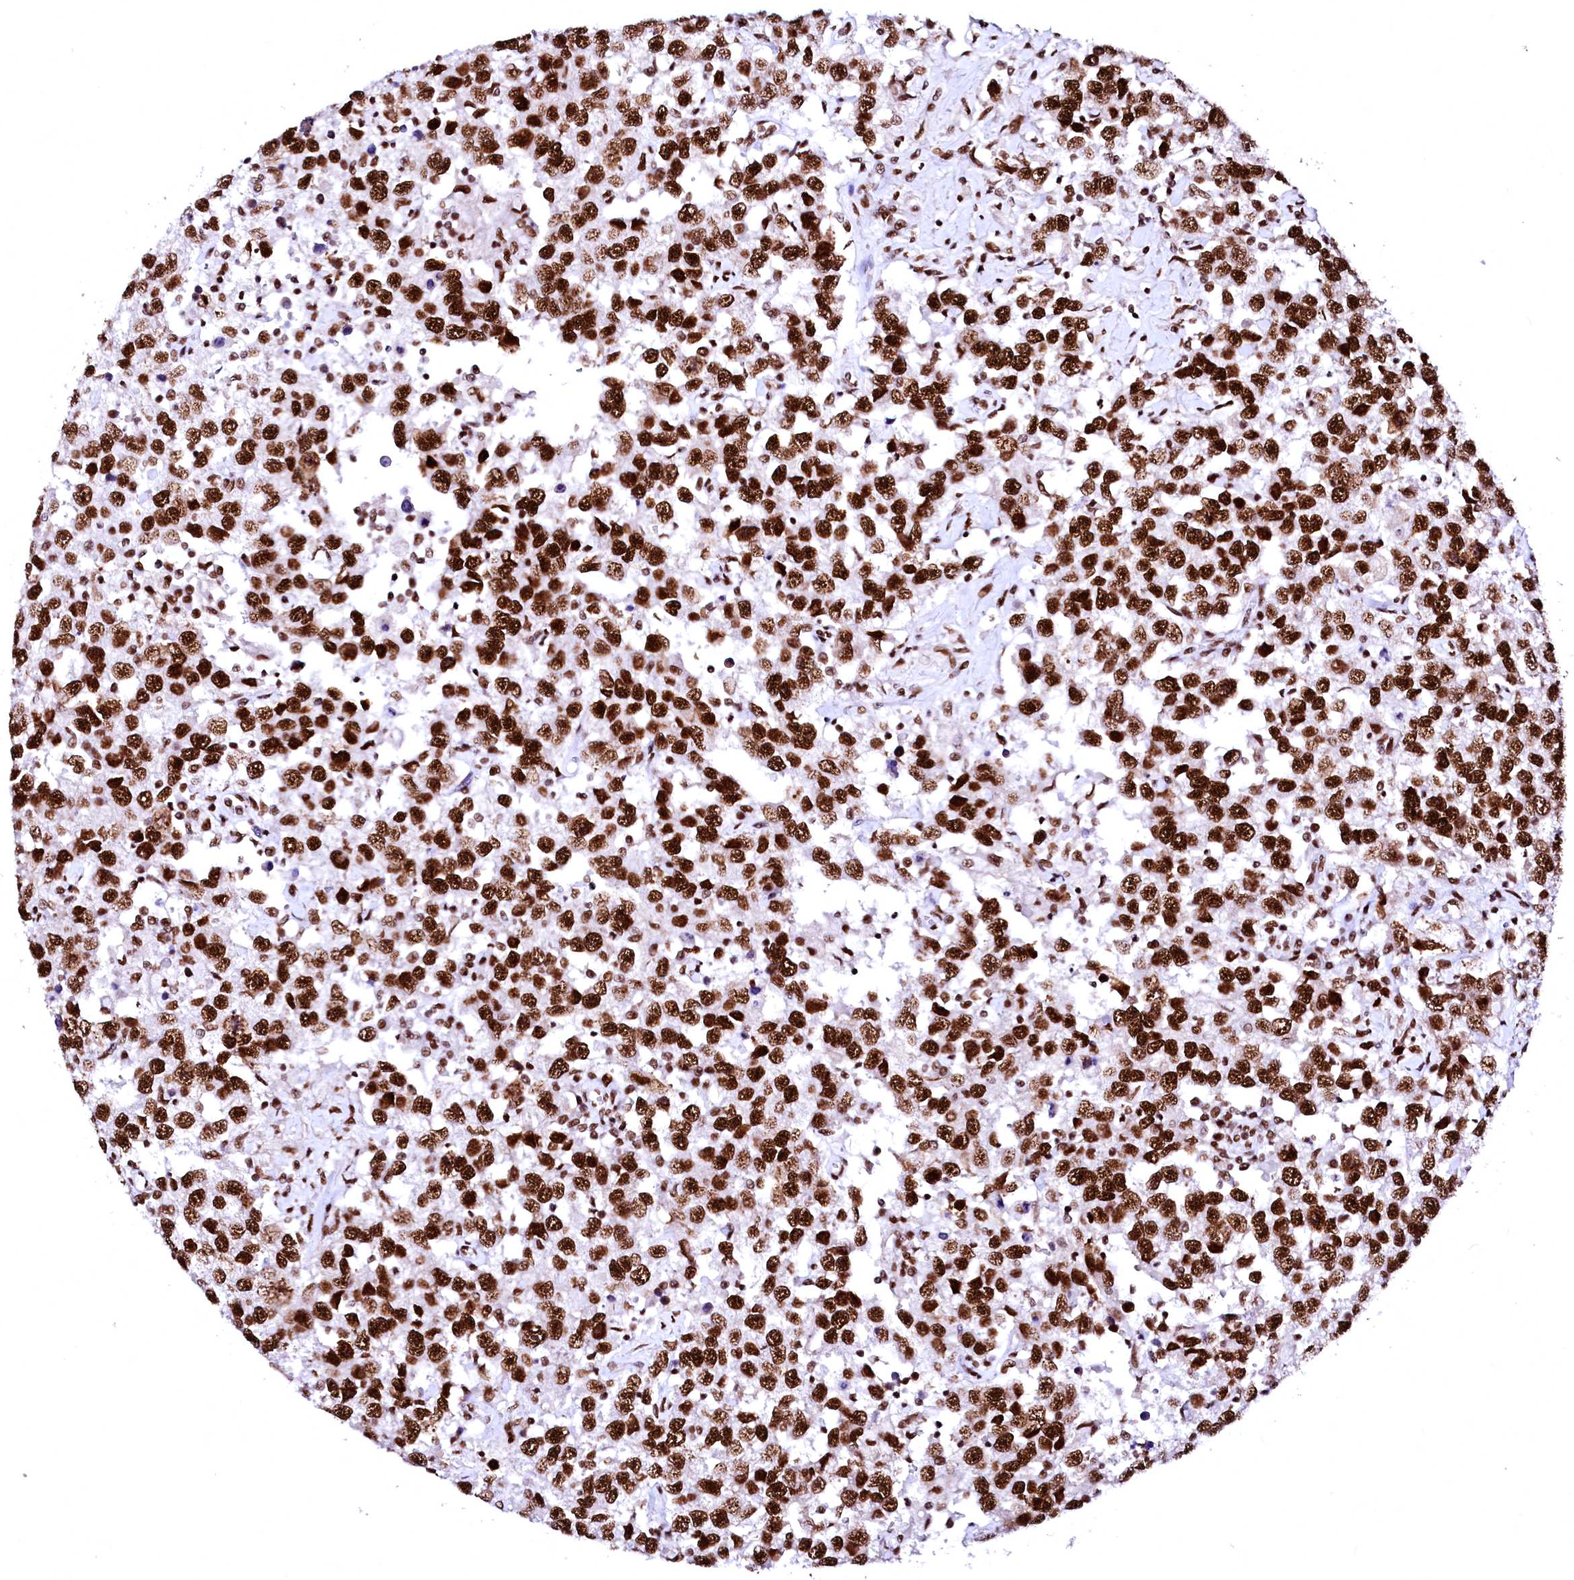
{"staining": {"intensity": "strong", "quantity": ">75%", "location": "nuclear"}, "tissue": "testis cancer", "cell_type": "Tumor cells", "image_type": "cancer", "snomed": [{"axis": "morphology", "description": "Seminoma, NOS"}, {"axis": "topography", "description": "Testis"}], "caption": "Immunohistochemical staining of testis cancer (seminoma) displays strong nuclear protein staining in about >75% of tumor cells.", "gene": "CPSF6", "patient": {"sex": "male", "age": 41}}